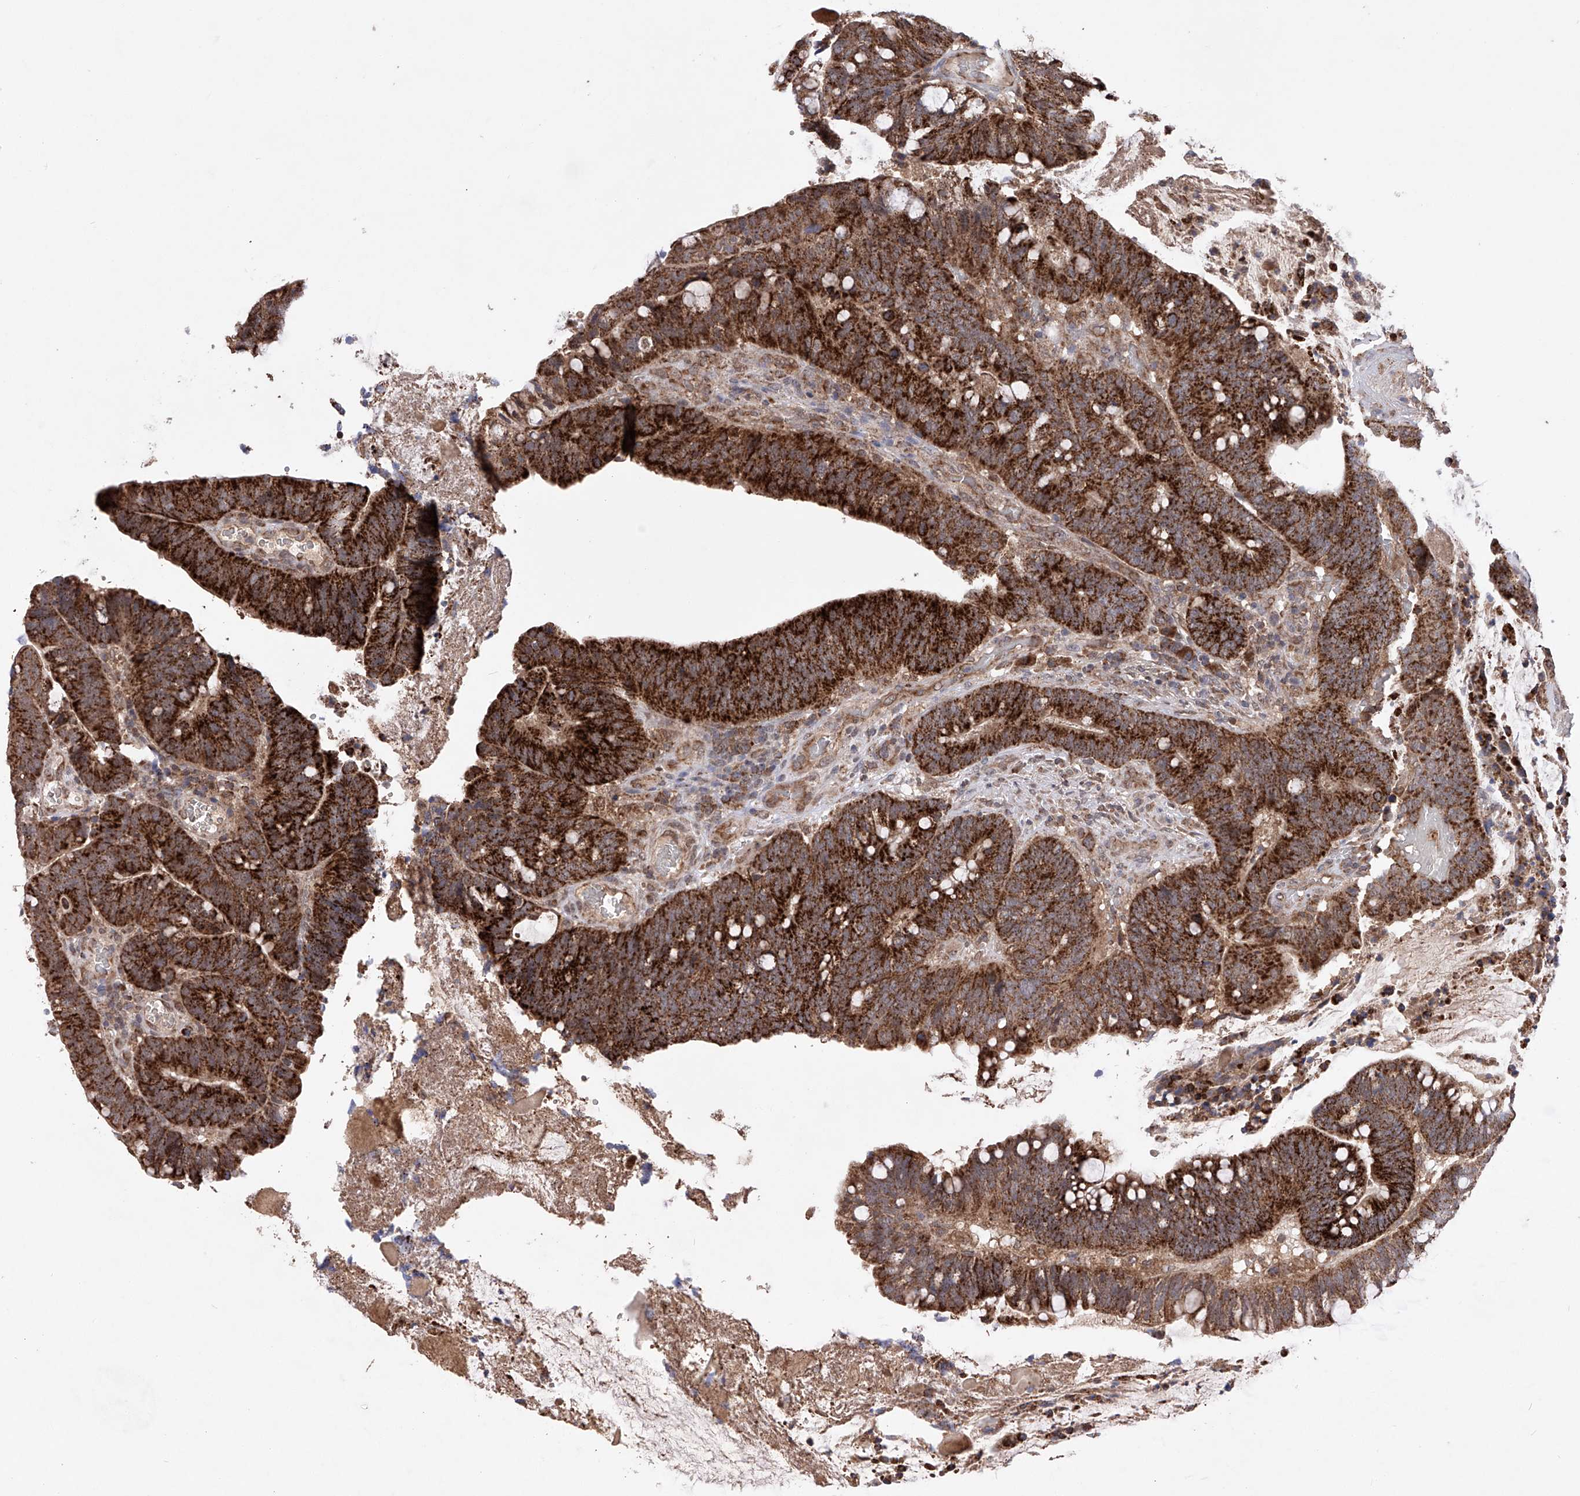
{"staining": {"intensity": "strong", "quantity": ">75%", "location": "cytoplasmic/membranous"}, "tissue": "colorectal cancer", "cell_type": "Tumor cells", "image_type": "cancer", "snomed": [{"axis": "morphology", "description": "Adenocarcinoma, NOS"}, {"axis": "topography", "description": "Colon"}], "caption": "Immunohistochemistry of human adenocarcinoma (colorectal) demonstrates high levels of strong cytoplasmic/membranous positivity in about >75% of tumor cells.", "gene": "SDHAF4", "patient": {"sex": "female", "age": 66}}